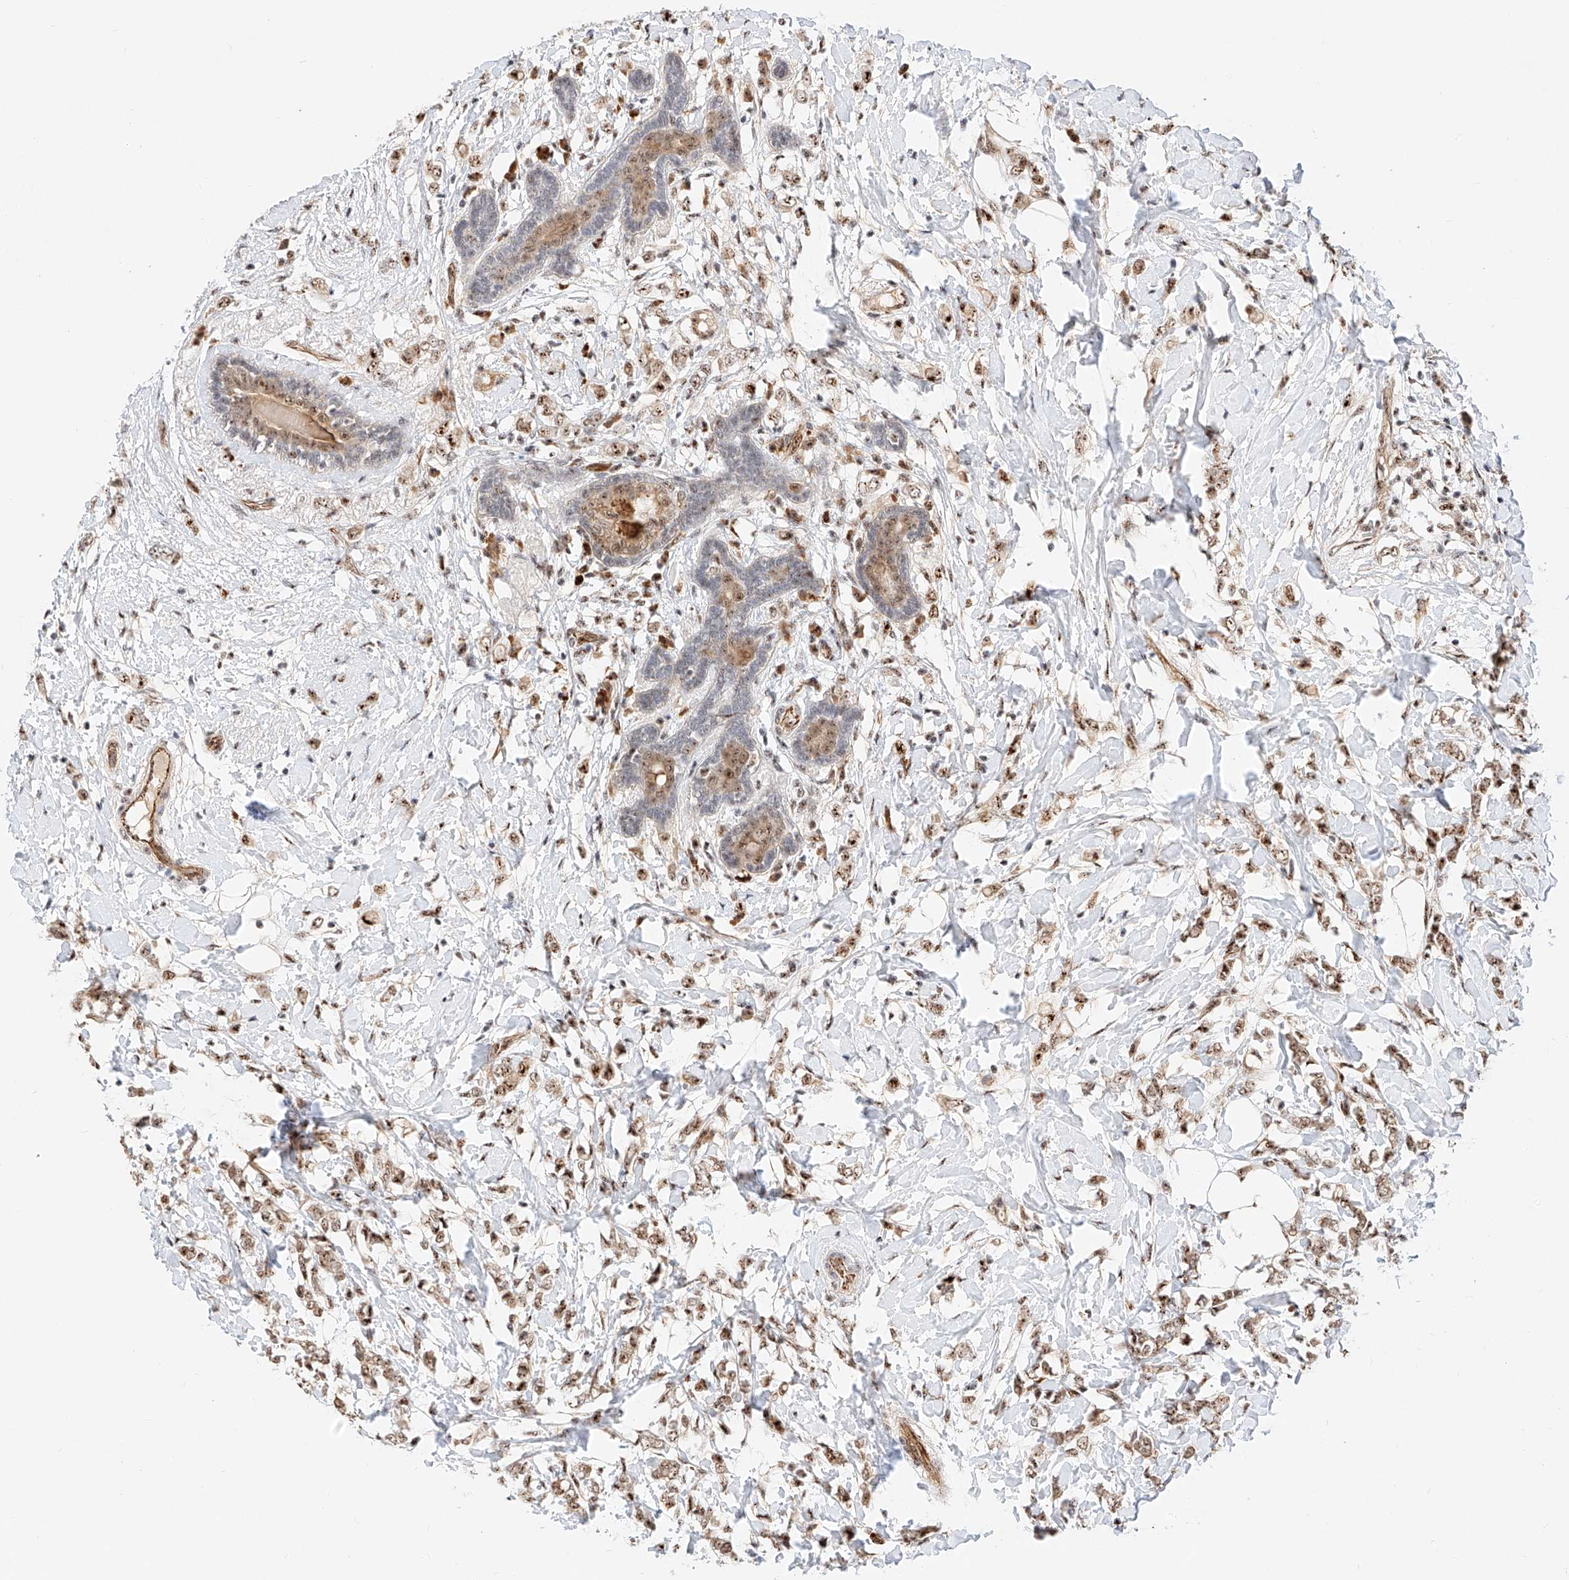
{"staining": {"intensity": "moderate", "quantity": ">75%", "location": "nuclear"}, "tissue": "breast cancer", "cell_type": "Tumor cells", "image_type": "cancer", "snomed": [{"axis": "morphology", "description": "Normal tissue, NOS"}, {"axis": "morphology", "description": "Lobular carcinoma"}, {"axis": "topography", "description": "Breast"}], "caption": "The photomicrograph exhibits staining of breast cancer, revealing moderate nuclear protein staining (brown color) within tumor cells.", "gene": "ATXN7L2", "patient": {"sex": "female", "age": 47}}